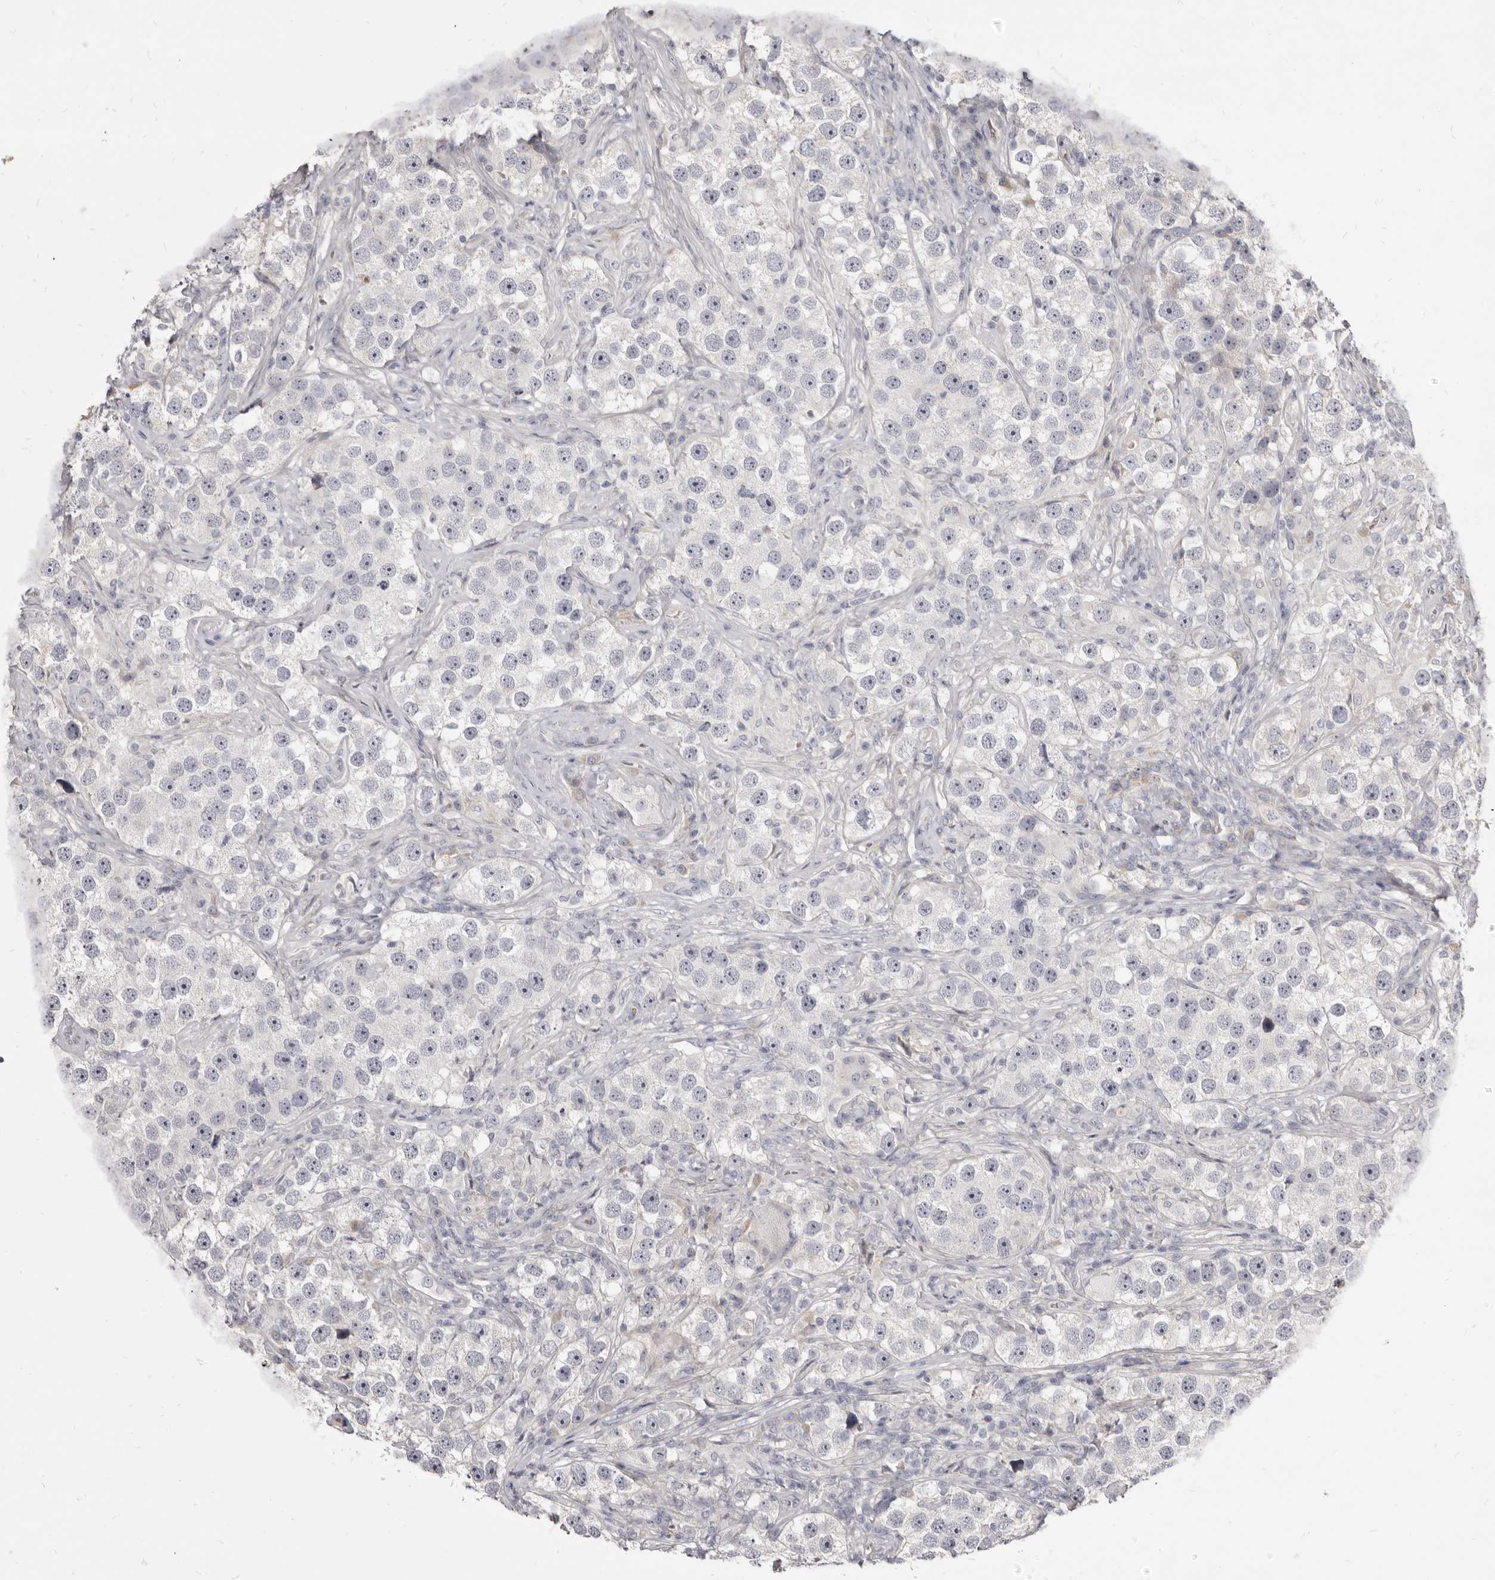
{"staining": {"intensity": "negative", "quantity": "none", "location": "none"}, "tissue": "testis cancer", "cell_type": "Tumor cells", "image_type": "cancer", "snomed": [{"axis": "morphology", "description": "Seminoma, NOS"}, {"axis": "topography", "description": "Testis"}], "caption": "The image reveals no staining of tumor cells in testis cancer.", "gene": "KIF2B", "patient": {"sex": "male", "age": 49}}